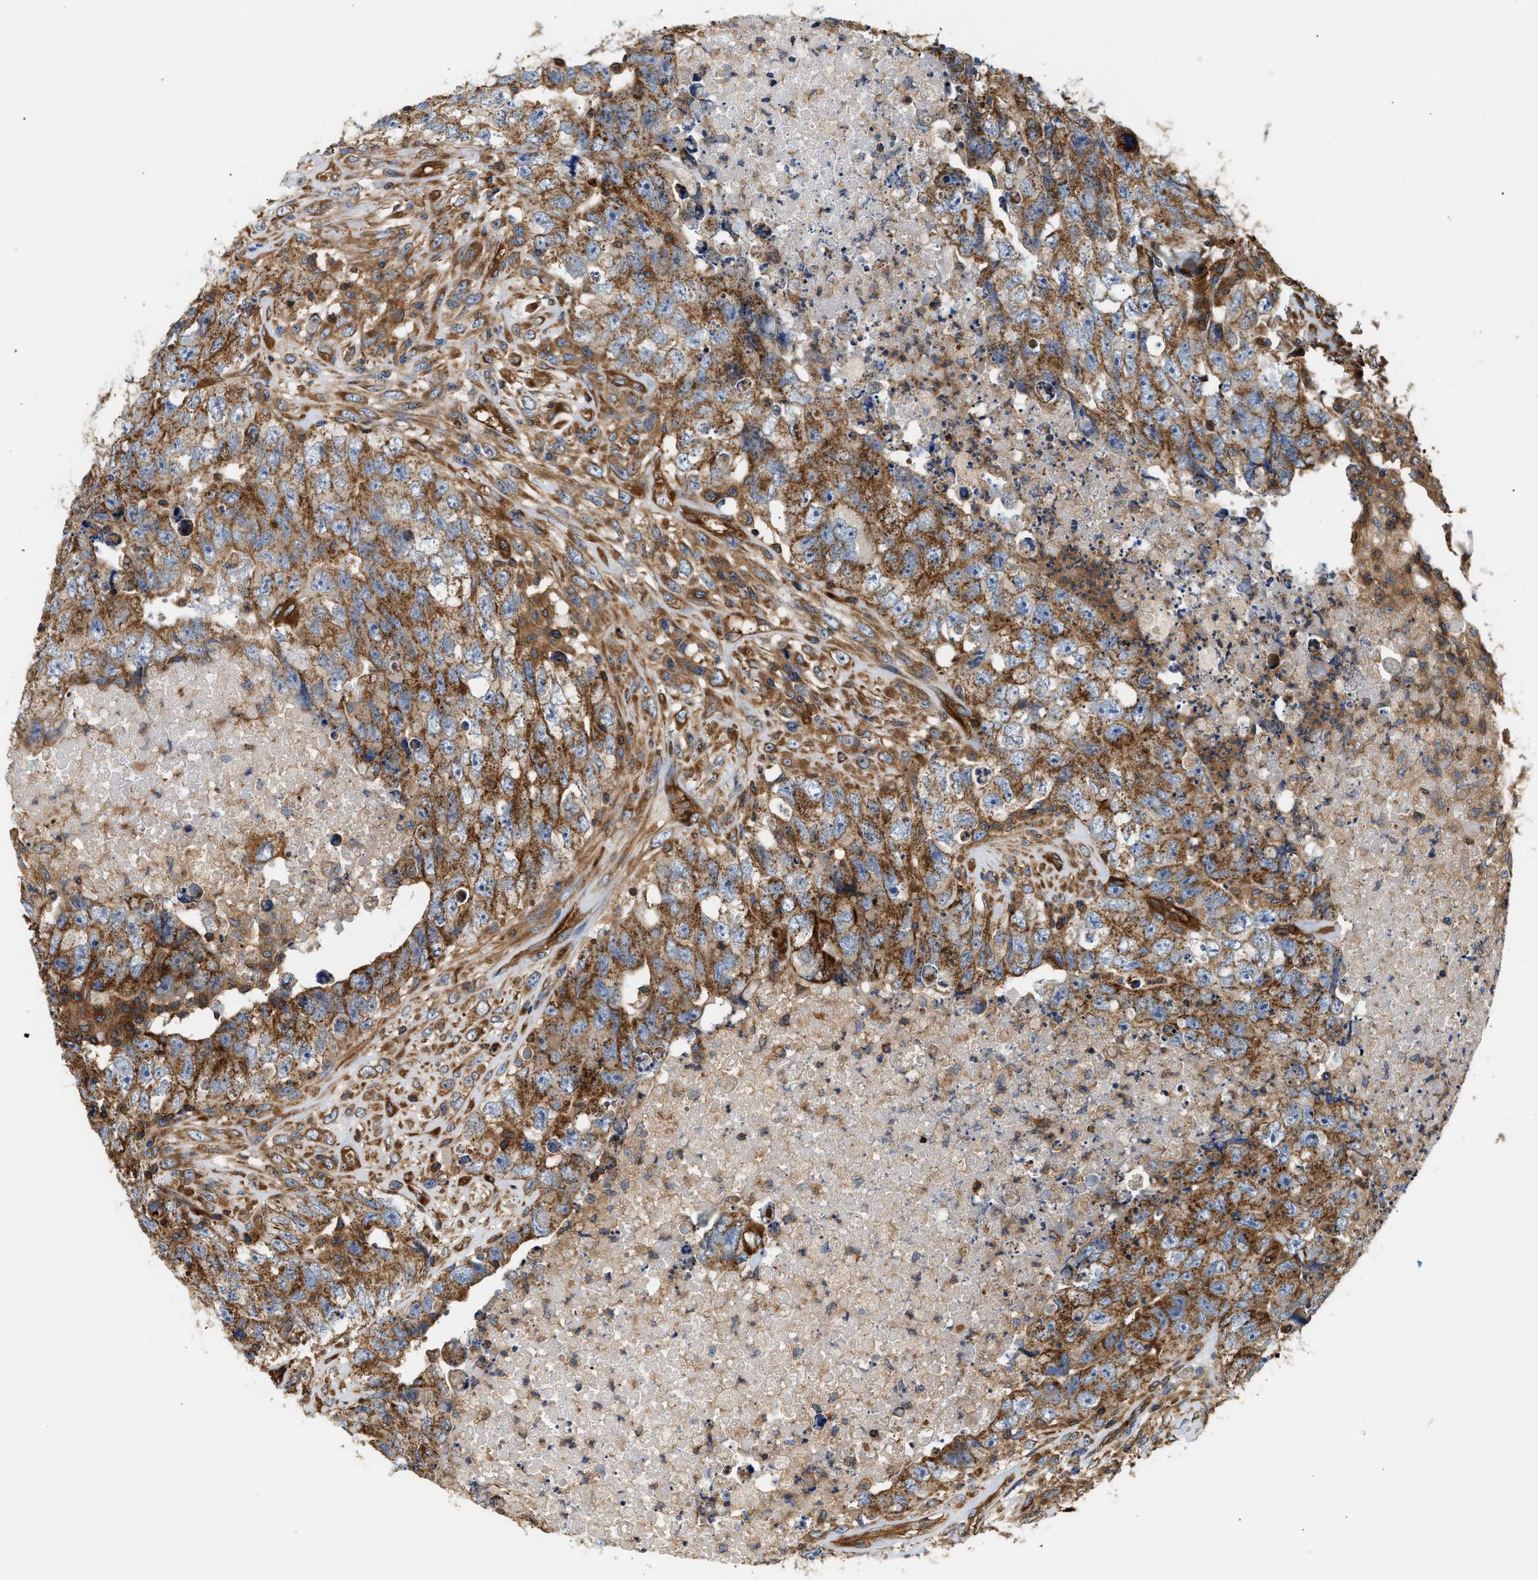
{"staining": {"intensity": "moderate", "quantity": ">75%", "location": "cytoplasmic/membranous"}, "tissue": "testis cancer", "cell_type": "Tumor cells", "image_type": "cancer", "snomed": [{"axis": "morphology", "description": "Carcinoma, Embryonal, NOS"}, {"axis": "topography", "description": "Testis"}], "caption": "Immunohistochemistry of embryonal carcinoma (testis) displays medium levels of moderate cytoplasmic/membranous staining in about >75% of tumor cells. The staining is performed using DAB brown chromogen to label protein expression. The nuclei are counter-stained blue using hematoxylin.", "gene": "SAMD9L", "patient": {"sex": "male", "age": 32}}